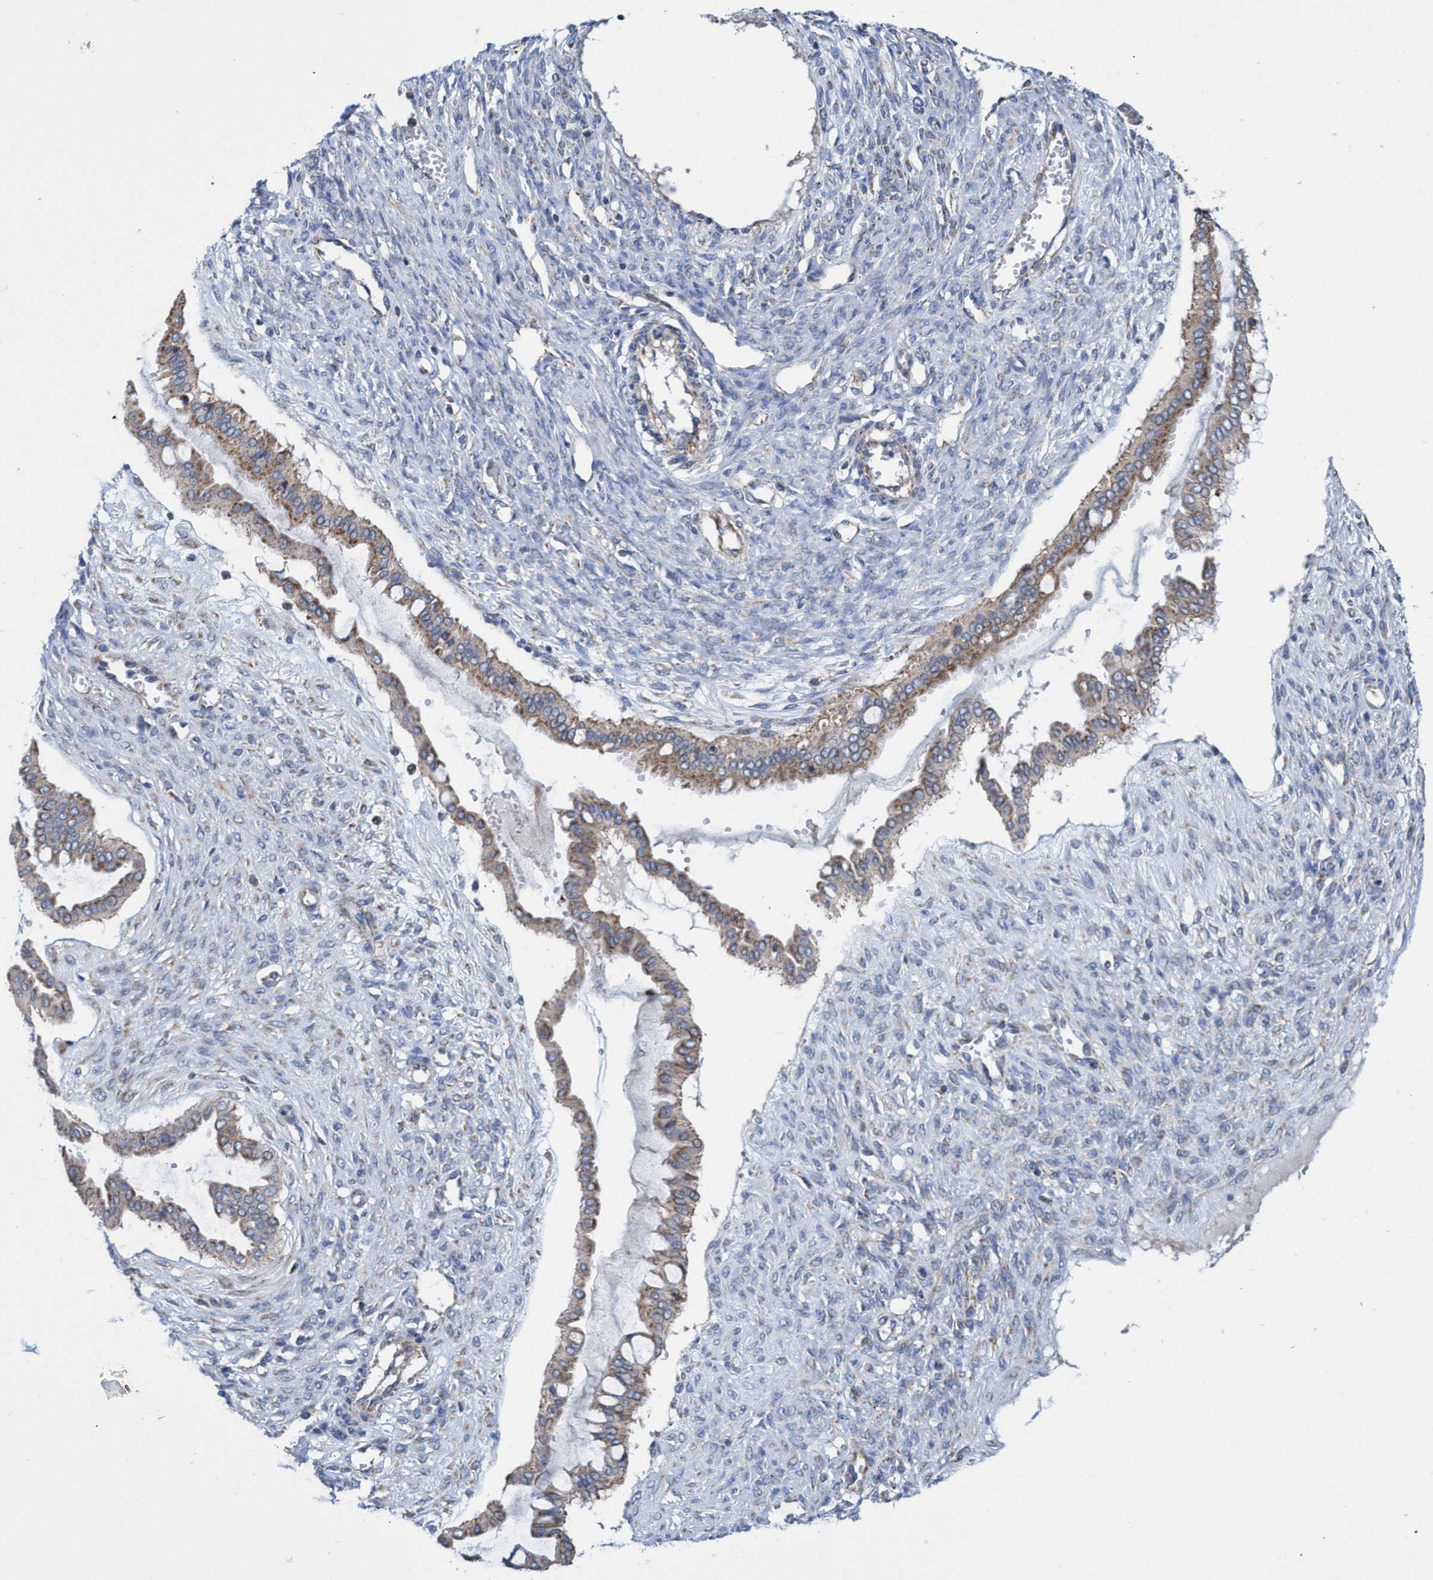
{"staining": {"intensity": "weak", "quantity": "25%-75%", "location": "cytoplasmic/membranous"}, "tissue": "ovarian cancer", "cell_type": "Tumor cells", "image_type": "cancer", "snomed": [{"axis": "morphology", "description": "Cystadenocarcinoma, mucinous, NOS"}, {"axis": "topography", "description": "Ovary"}], "caption": "Immunohistochemical staining of human ovarian cancer (mucinous cystadenocarcinoma) reveals low levels of weak cytoplasmic/membranous protein expression in about 25%-75% of tumor cells. The staining was performed using DAB to visualize the protein expression in brown, while the nuclei were stained in blue with hematoxylin (Magnification: 20x).", "gene": "ZNF750", "patient": {"sex": "female", "age": 73}}